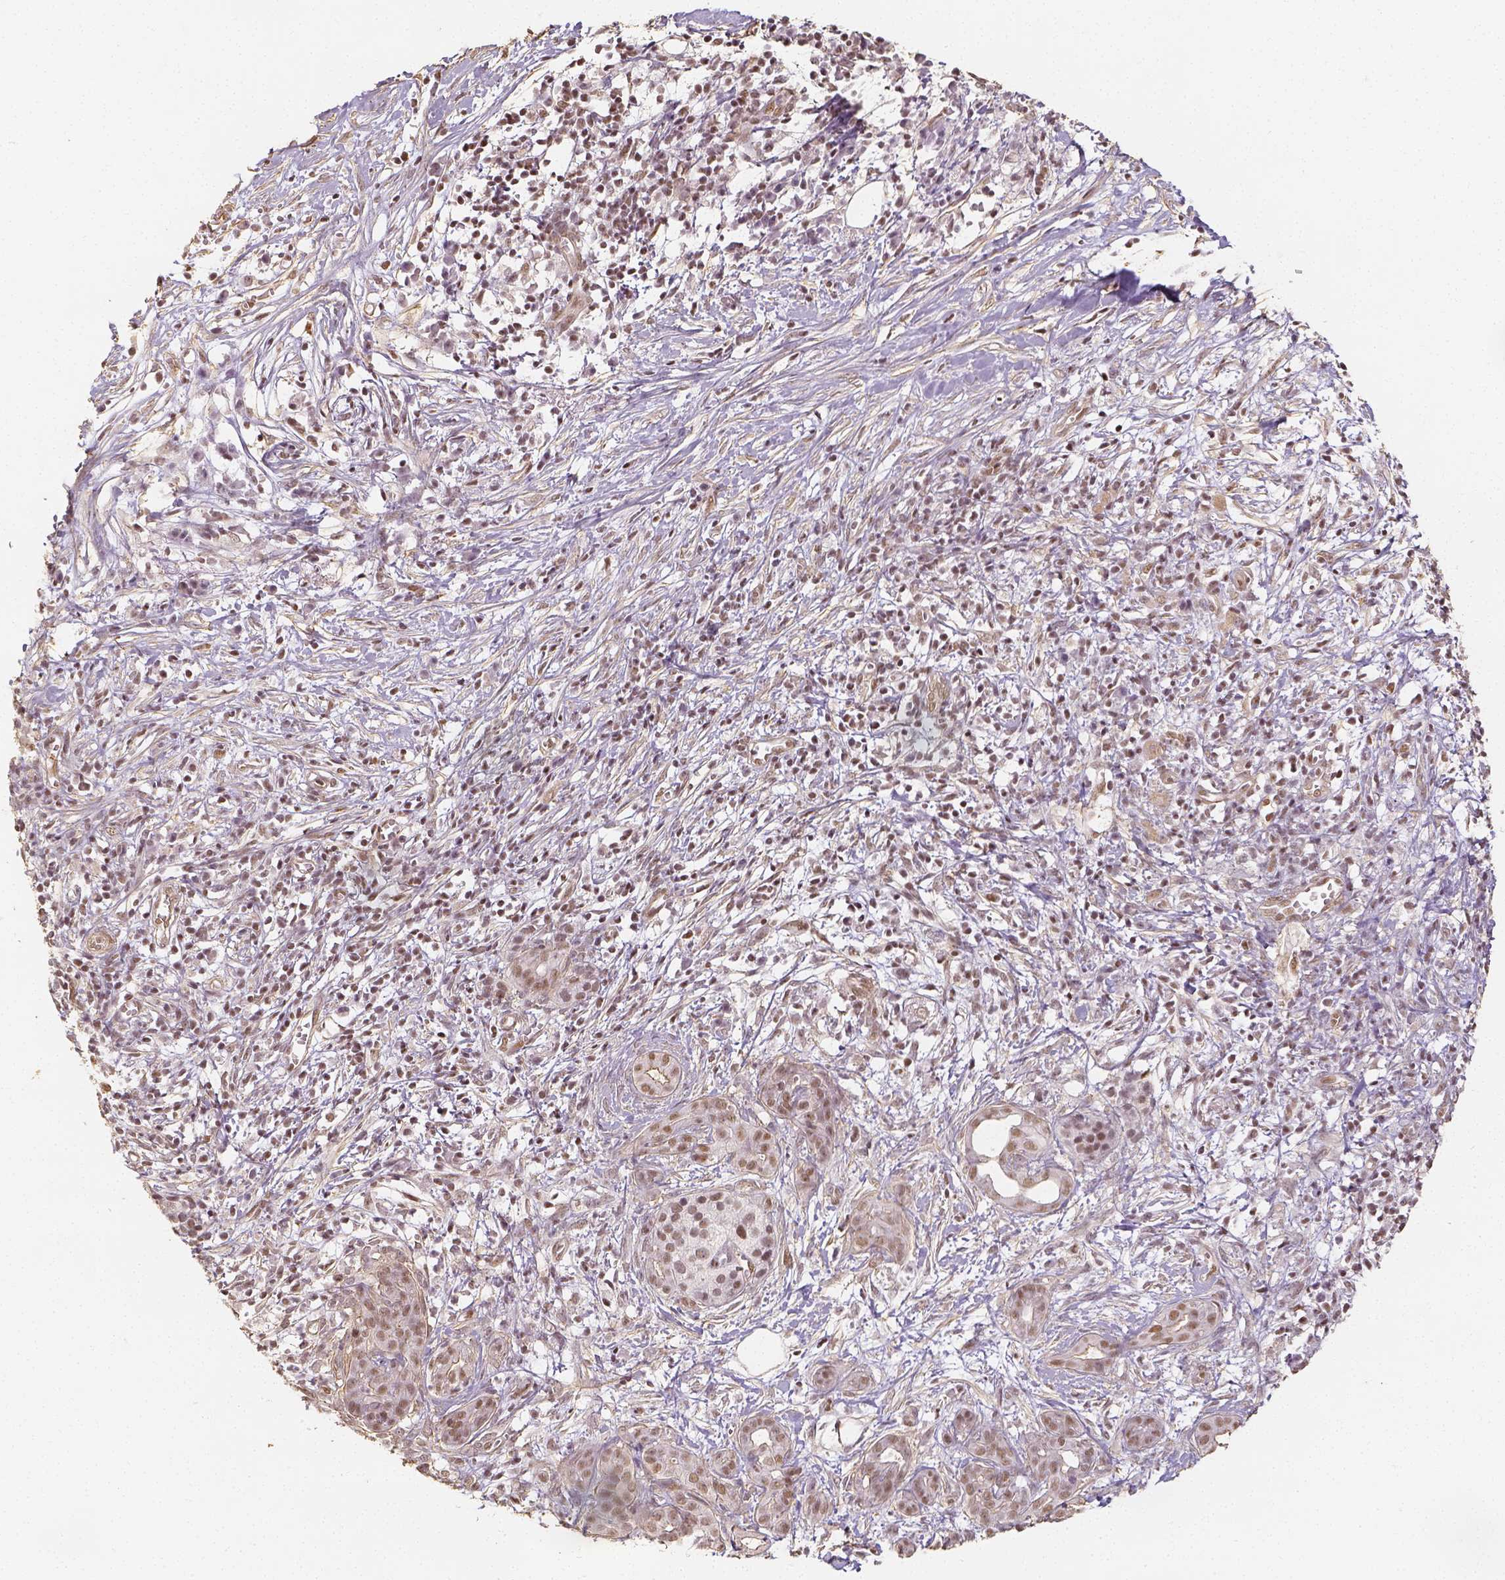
{"staining": {"intensity": "moderate", "quantity": ">75%", "location": "nuclear"}, "tissue": "pancreatic cancer", "cell_type": "Tumor cells", "image_type": "cancer", "snomed": [{"axis": "morphology", "description": "Adenocarcinoma, NOS"}, {"axis": "topography", "description": "Pancreas"}], "caption": "Tumor cells demonstrate moderate nuclear expression in approximately >75% of cells in adenocarcinoma (pancreatic).", "gene": "HDAC1", "patient": {"sex": "male", "age": 61}}